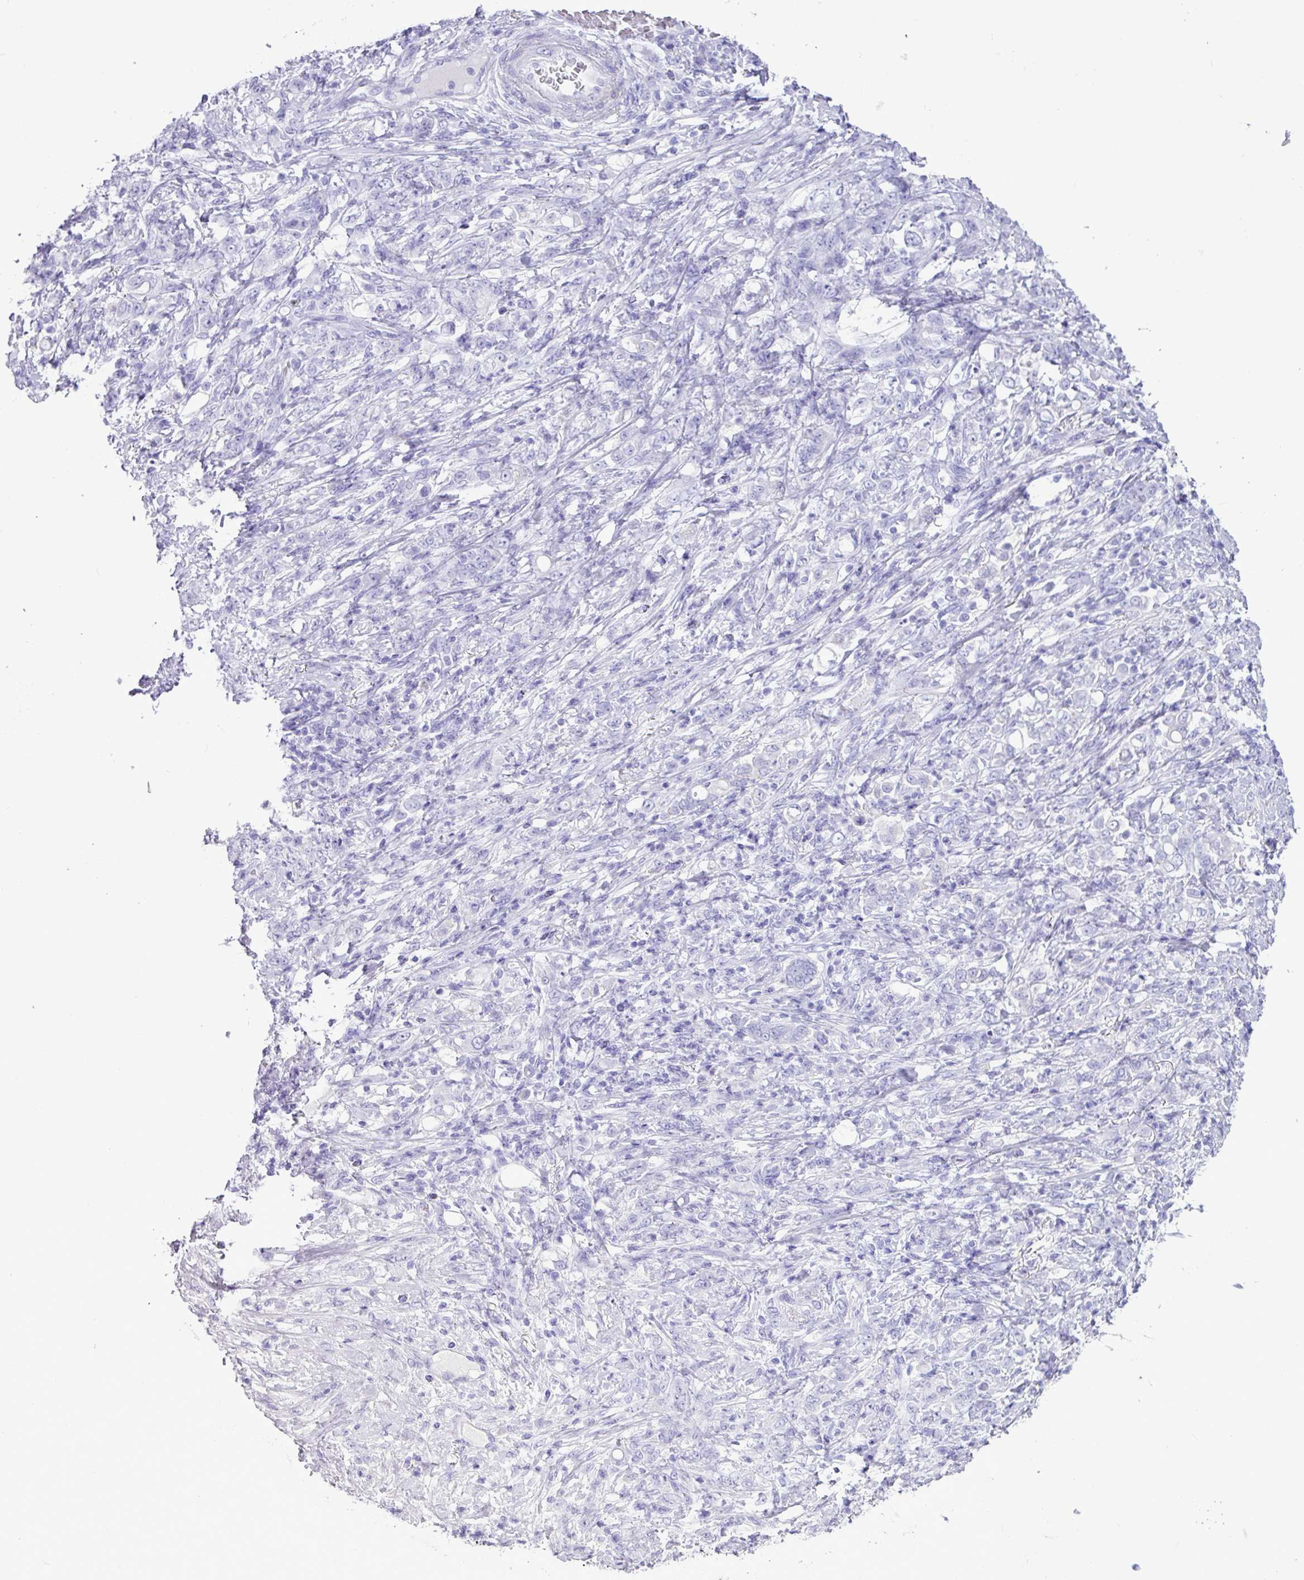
{"staining": {"intensity": "negative", "quantity": "none", "location": "none"}, "tissue": "stomach cancer", "cell_type": "Tumor cells", "image_type": "cancer", "snomed": [{"axis": "morphology", "description": "Adenocarcinoma, NOS"}, {"axis": "topography", "description": "Stomach"}], "caption": "The IHC histopathology image has no significant staining in tumor cells of stomach cancer tissue.", "gene": "CKMT2", "patient": {"sex": "female", "age": 79}}